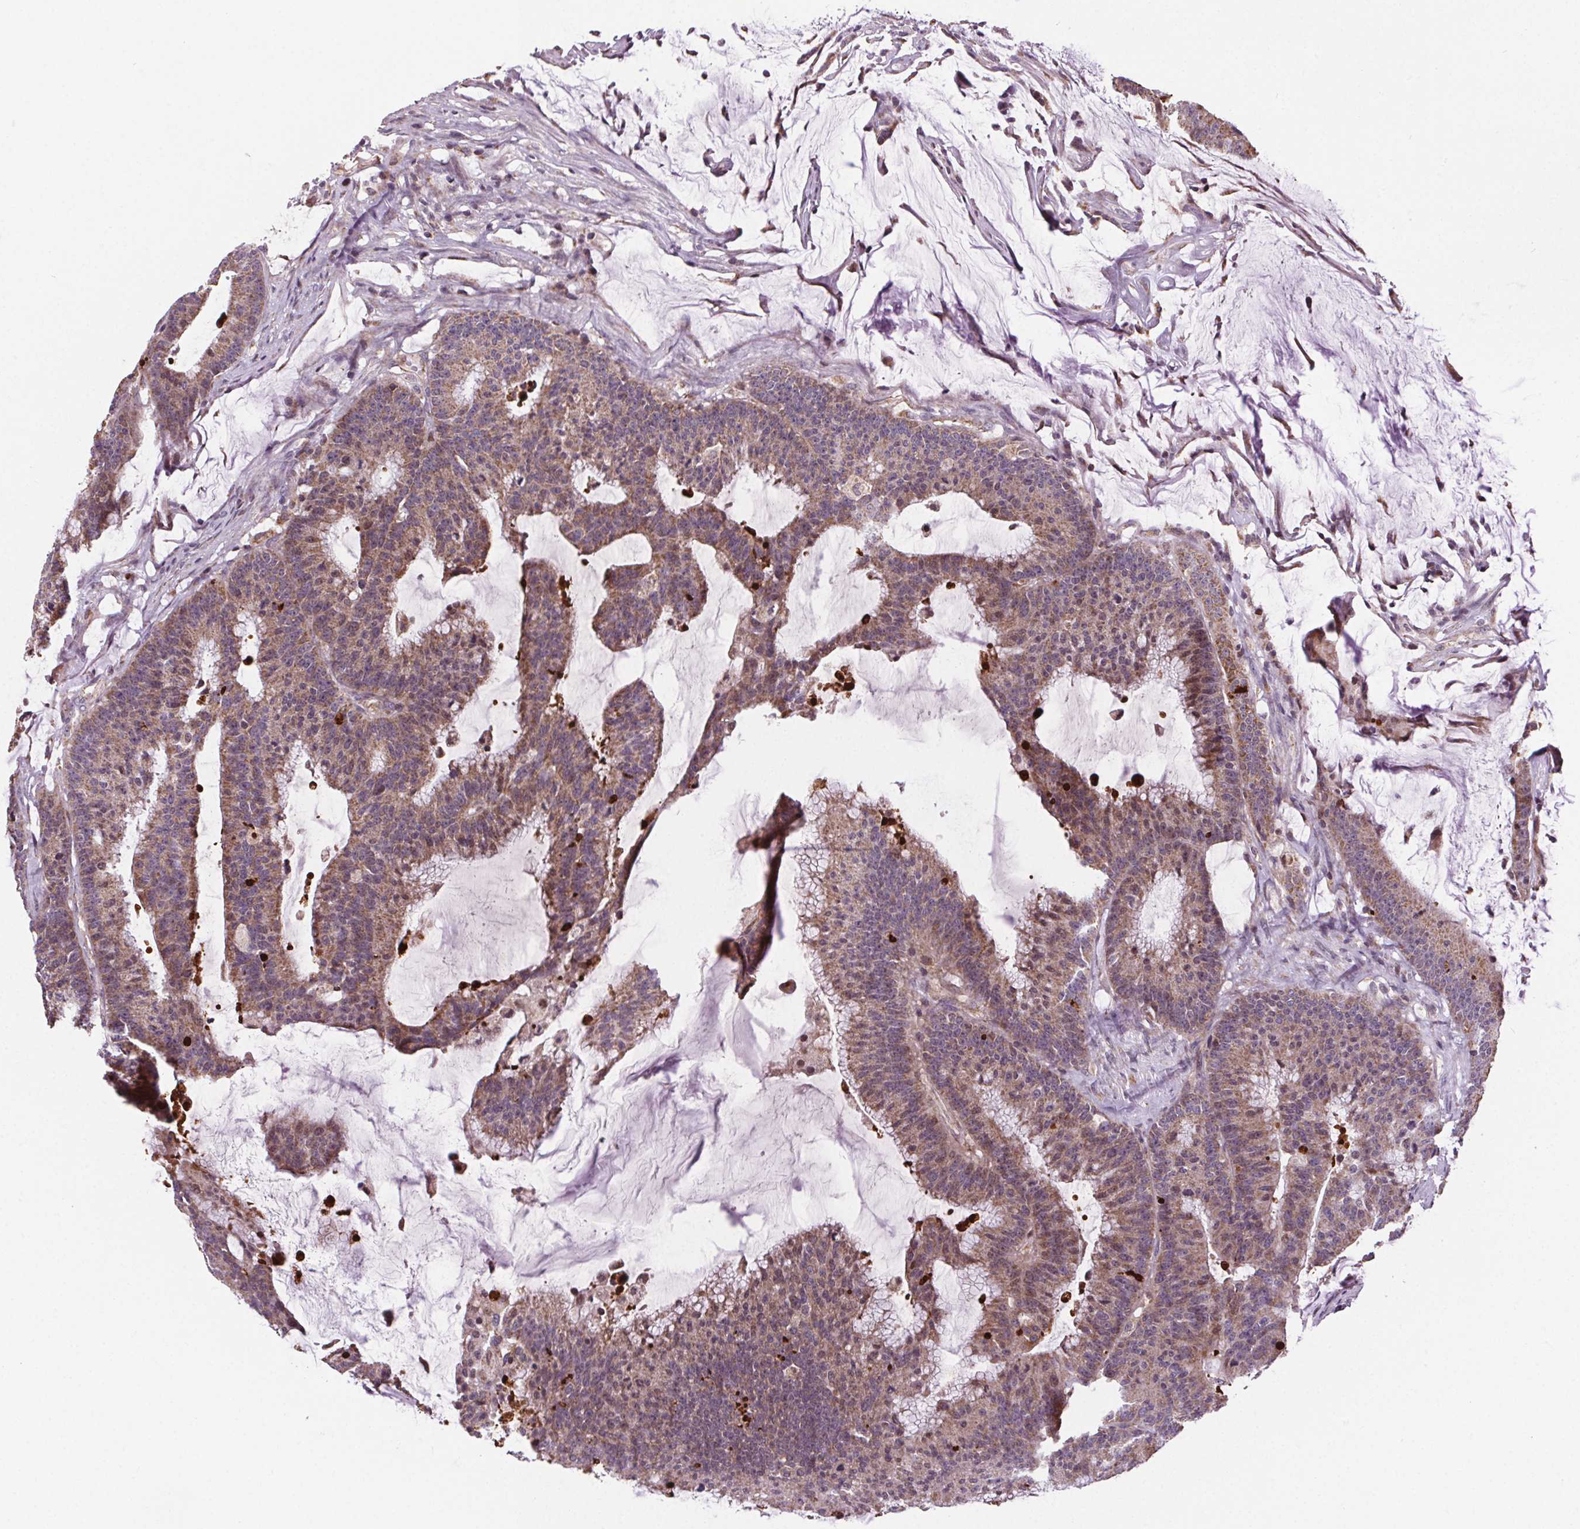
{"staining": {"intensity": "moderate", "quantity": ">75%", "location": "cytoplasmic/membranous"}, "tissue": "colorectal cancer", "cell_type": "Tumor cells", "image_type": "cancer", "snomed": [{"axis": "morphology", "description": "Adenocarcinoma, NOS"}, {"axis": "topography", "description": "Colon"}], "caption": "Moderate cytoplasmic/membranous protein positivity is present in about >75% of tumor cells in colorectal adenocarcinoma.", "gene": "SUCLA2", "patient": {"sex": "female", "age": 78}}